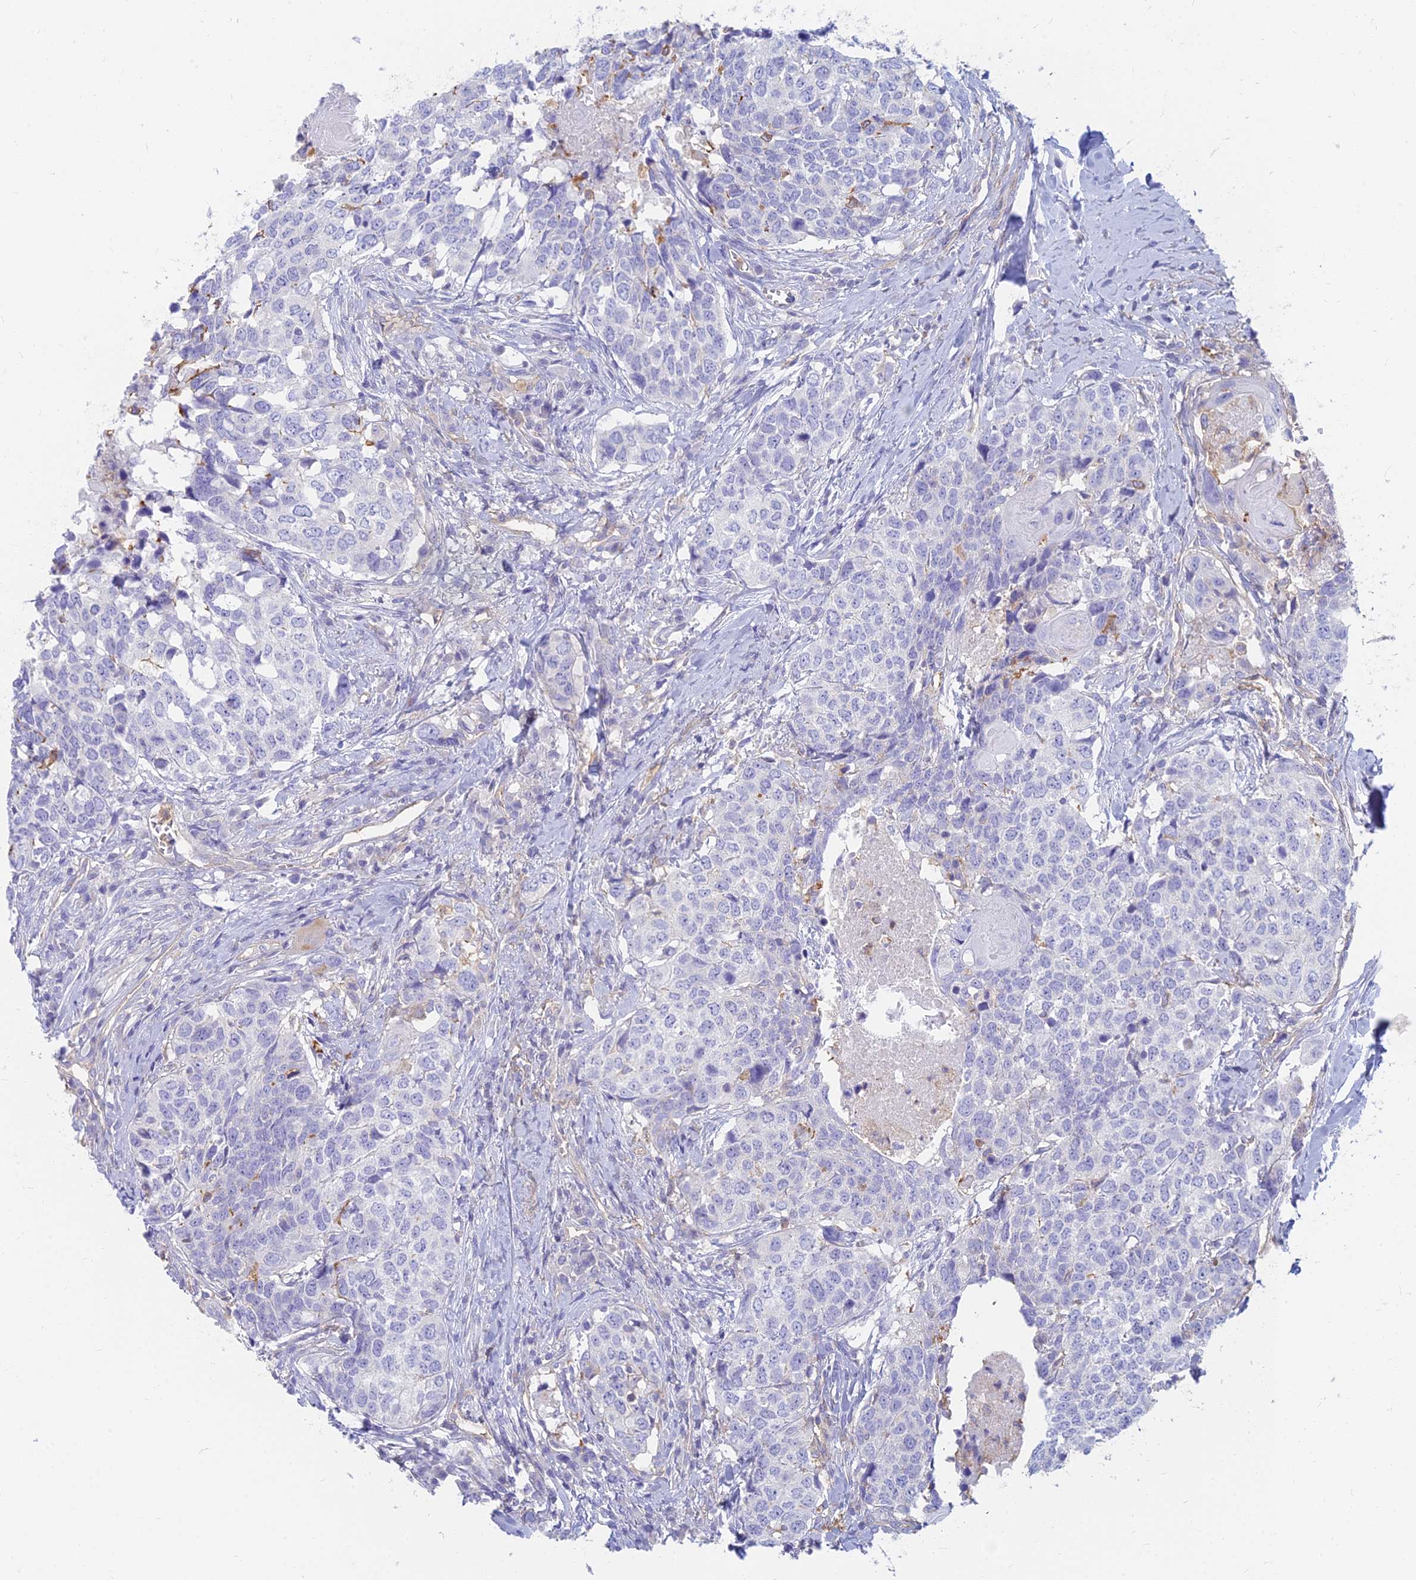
{"staining": {"intensity": "negative", "quantity": "none", "location": "none"}, "tissue": "head and neck cancer", "cell_type": "Tumor cells", "image_type": "cancer", "snomed": [{"axis": "morphology", "description": "Squamous cell carcinoma, NOS"}, {"axis": "topography", "description": "Head-Neck"}], "caption": "Tumor cells are negative for protein expression in human head and neck cancer (squamous cell carcinoma).", "gene": "STRN4", "patient": {"sex": "male", "age": 66}}